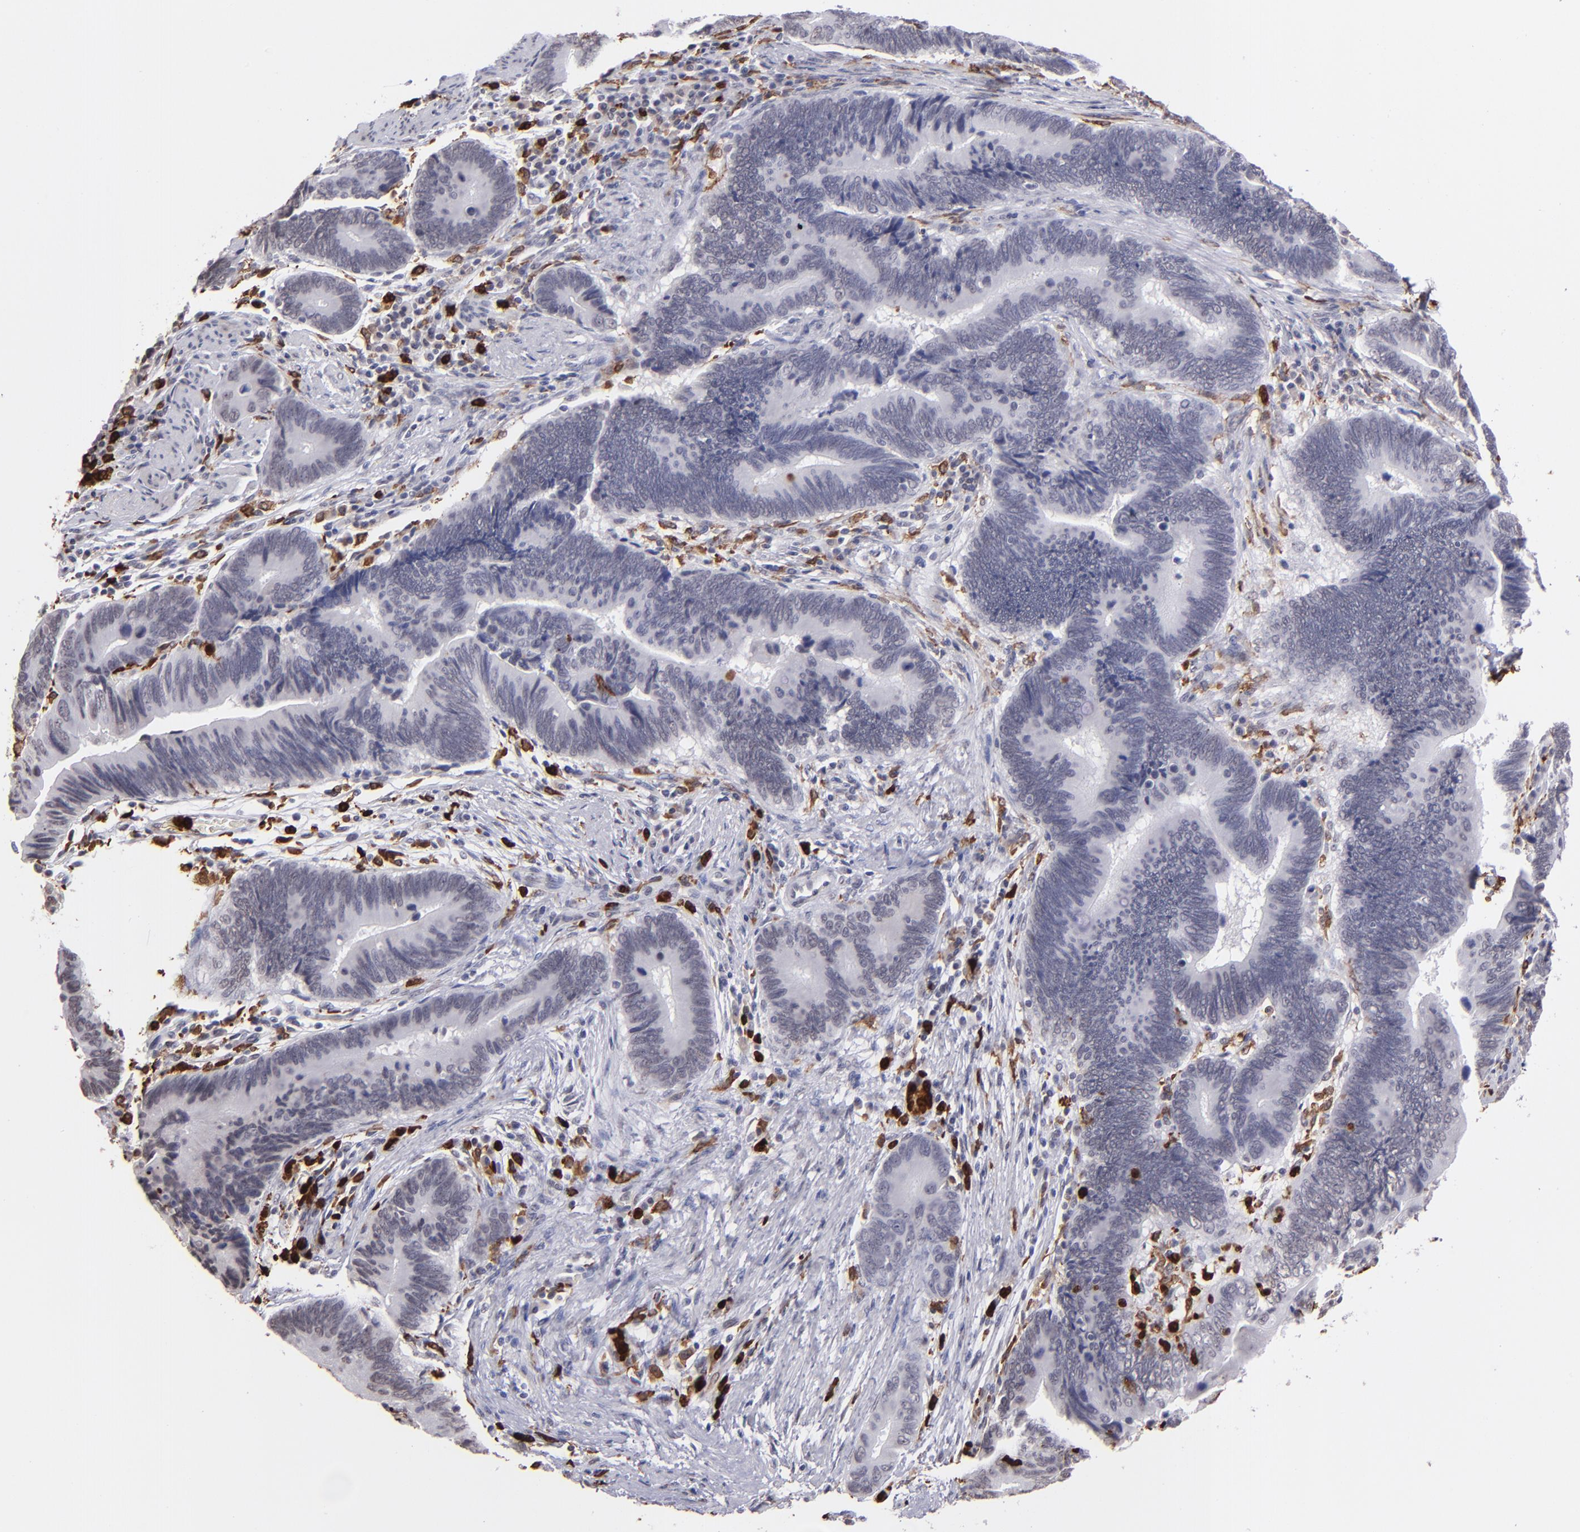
{"staining": {"intensity": "negative", "quantity": "none", "location": "none"}, "tissue": "pancreatic cancer", "cell_type": "Tumor cells", "image_type": "cancer", "snomed": [{"axis": "morphology", "description": "Adenocarcinoma, NOS"}, {"axis": "topography", "description": "Pancreas"}], "caption": "Immunohistochemistry photomicrograph of neoplastic tissue: human pancreatic cancer (adenocarcinoma) stained with DAB (3,3'-diaminobenzidine) demonstrates no significant protein staining in tumor cells. (Immunohistochemistry, brightfield microscopy, high magnification).", "gene": "NCF2", "patient": {"sex": "female", "age": 70}}